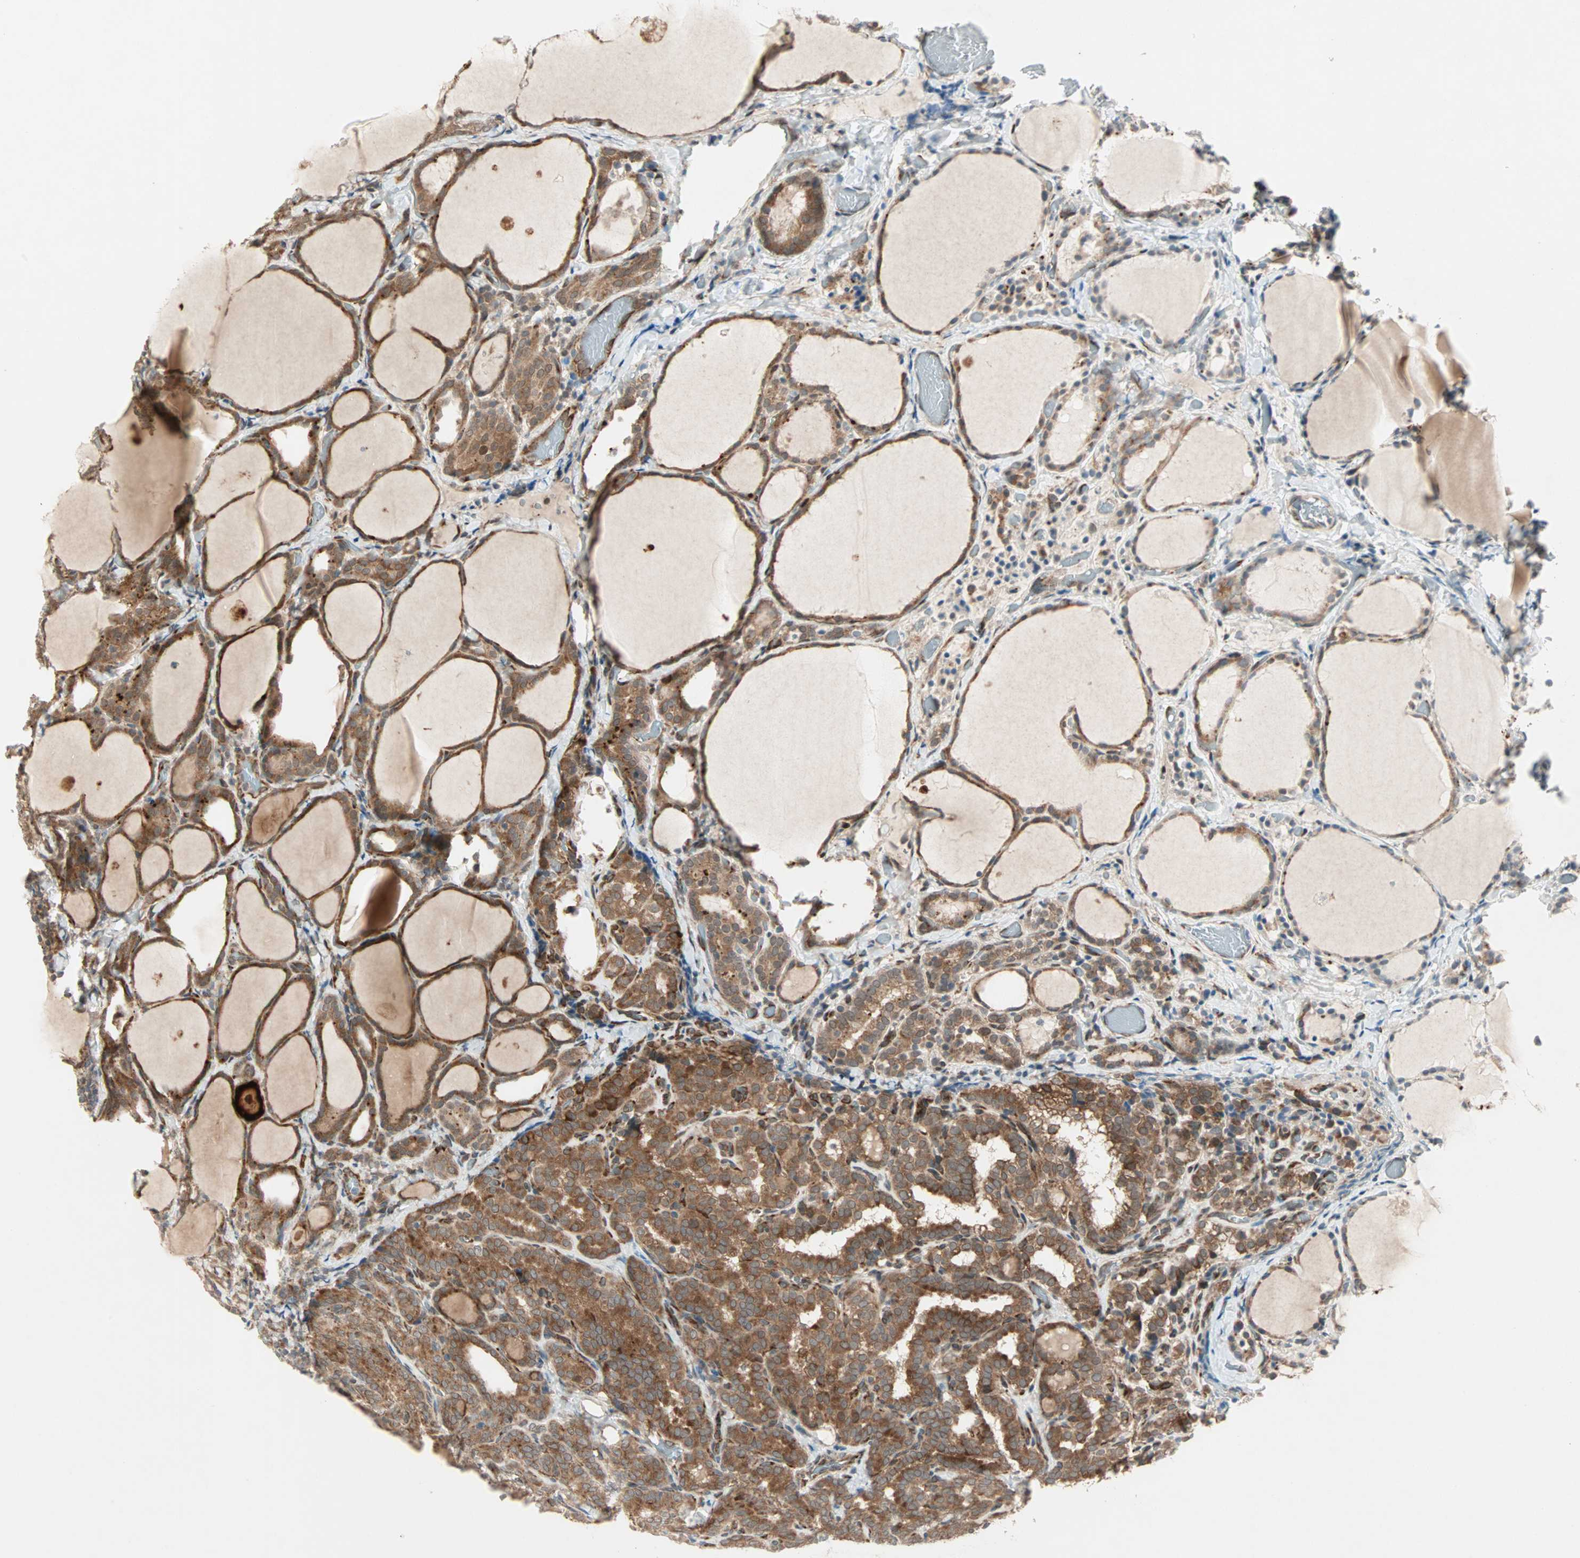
{"staining": {"intensity": "strong", "quantity": ">75%", "location": "cytoplasmic/membranous"}, "tissue": "thyroid cancer", "cell_type": "Tumor cells", "image_type": "cancer", "snomed": [{"axis": "morphology", "description": "Normal tissue, NOS"}, {"axis": "morphology", "description": "Papillary adenocarcinoma, NOS"}, {"axis": "topography", "description": "Thyroid gland"}], "caption": "This is a photomicrograph of IHC staining of thyroid cancer, which shows strong expression in the cytoplasmic/membranous of tumor cells.", "gene": "ZNF37A", "patient": {"sex": "female", "age": 30}}